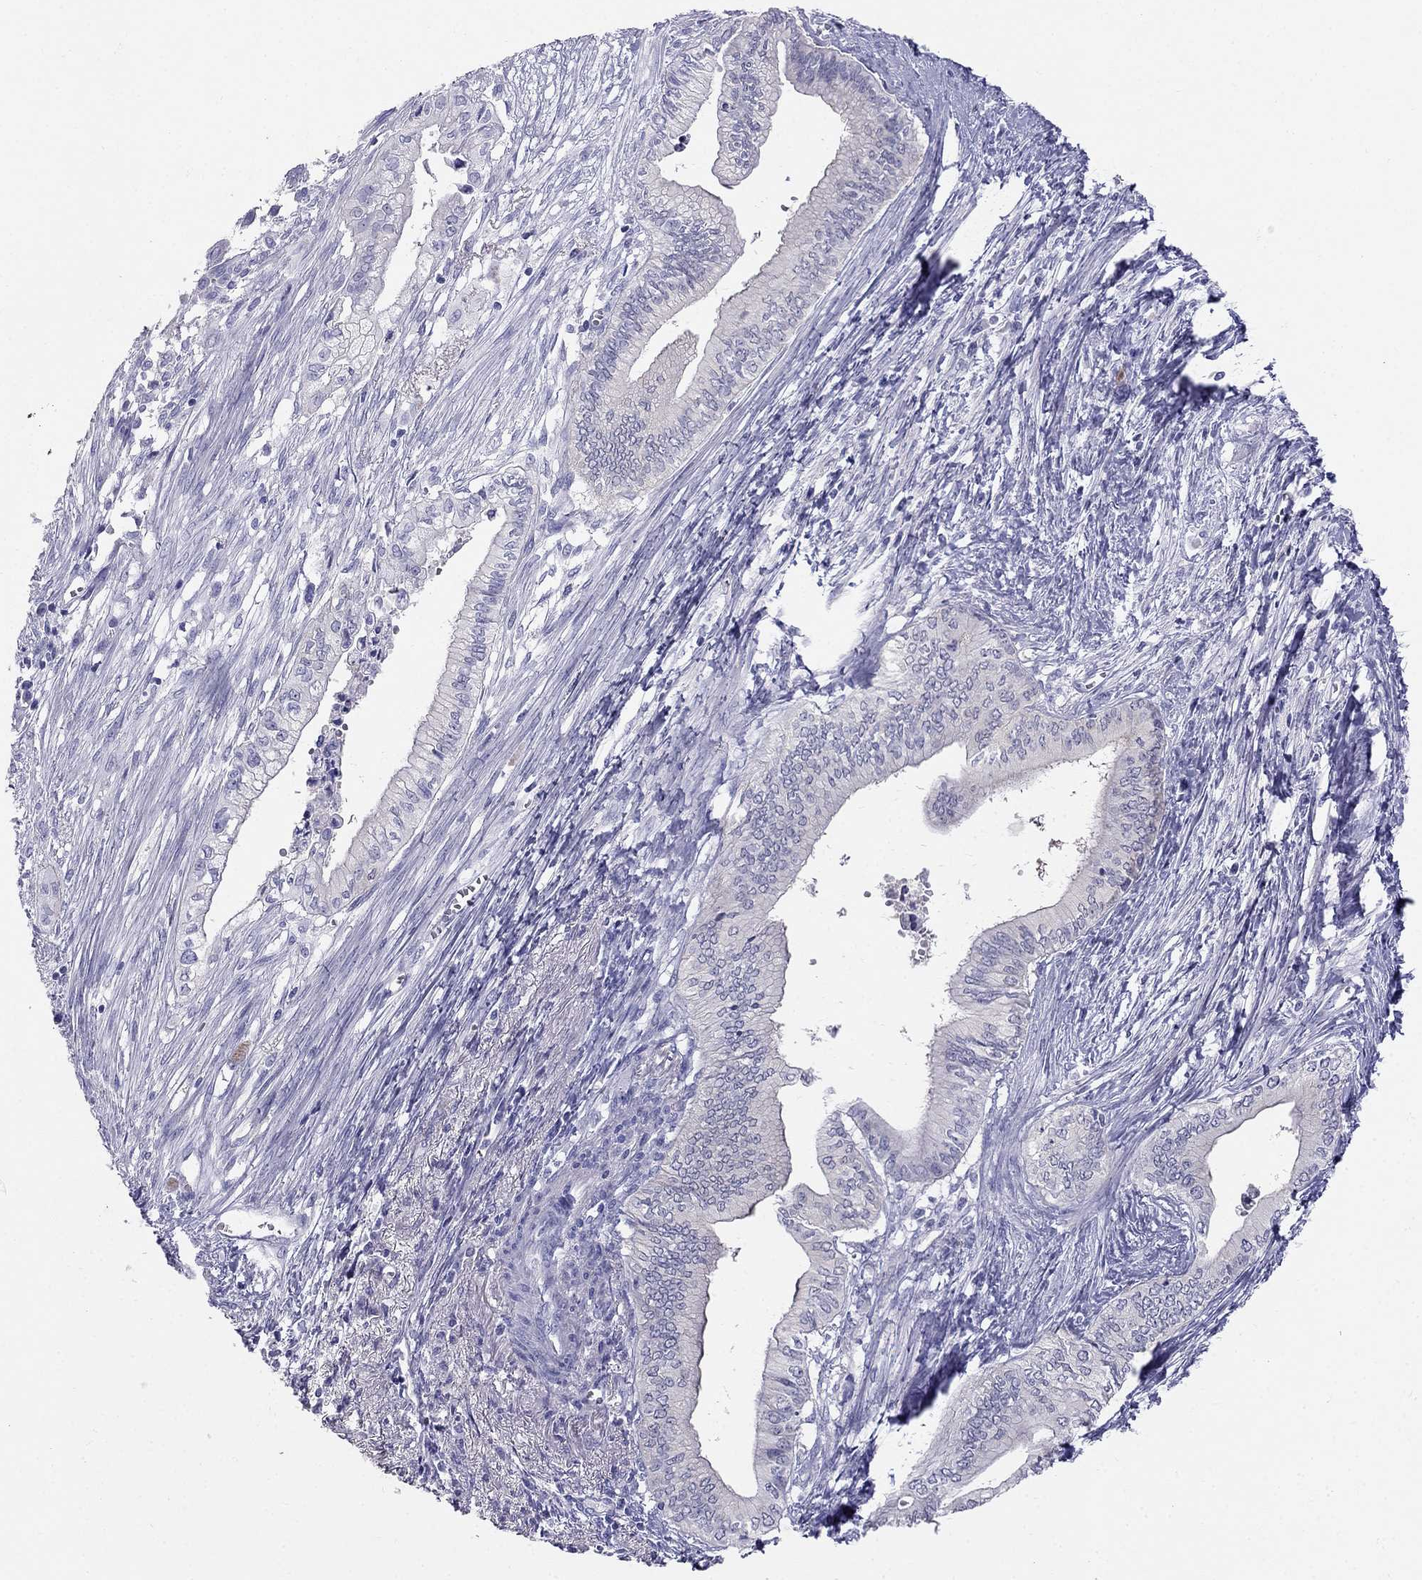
{"staining": {"intensity": "negative", "quantity": "none", "location": "none"}, "tissue": "pancreatic cancer", "cell_type": "Tumor cells", "image_type": "cancer", "snomed": [{"axis": "morphology", "description": "Adenocarcinoma, NOS"}, {"axis": "topography", "description": "Pancreas"}], "caption": "Human pancreatic adenocarcinoma stained for a protein using IHC demonstrates no positivity in tumor cells.", "gene": "RFLNA", "patient": {"sex": "female", "age": 61}}